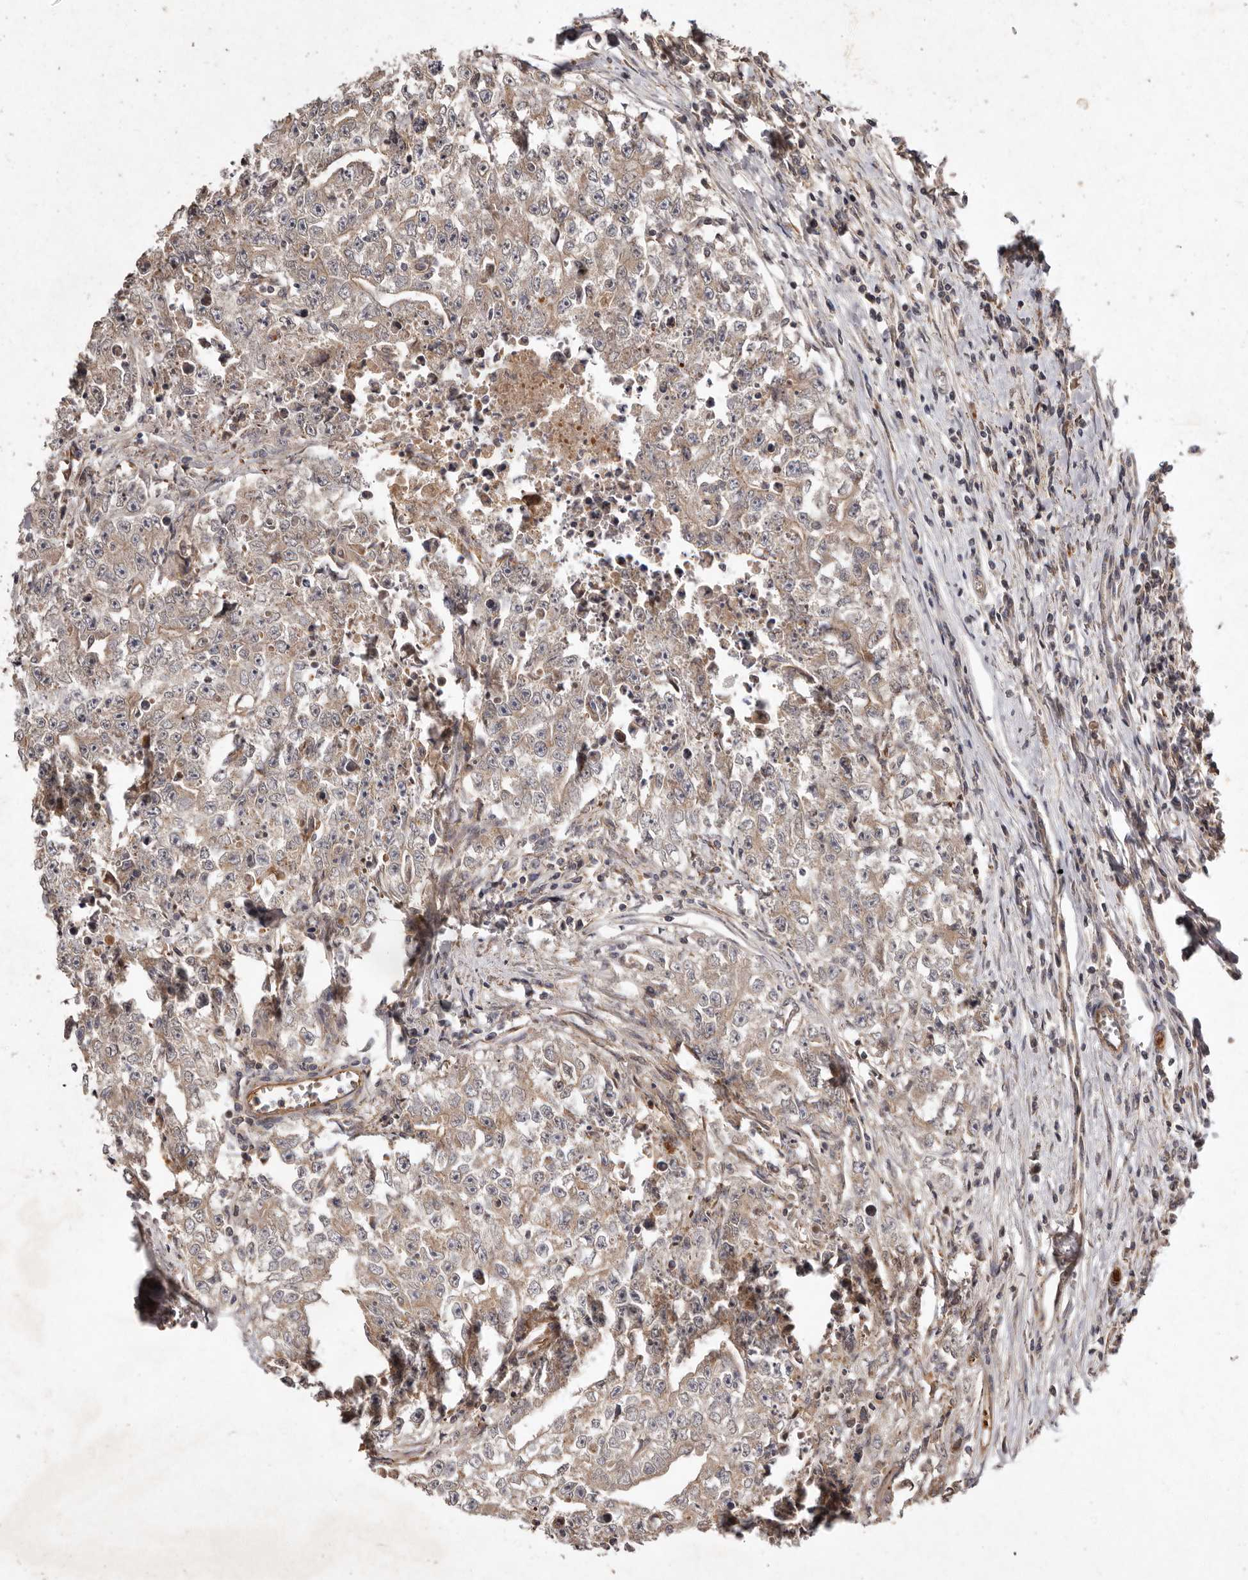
{"staining": {"intensity": "weak", "quantity": "<25%", "location": "cytoplasmic/membranous"}, "tissue": "testis cancer", "cell_type": "Tumor cells", "image_type": "cancer", "snomed": [{"axis": "morphology", "description": "Seminoma, NOS"}, {"axis": "morphology", "description": "Carcinoma, Embryonal, NOS"}, {"axis": "topography", "description": "Testis"}], "caption": "The micrograph displays no significant positivity in tumor cells of testis embryonal carcinoma.", "gene": "SEMA3A", "patient": {"sex": "male", "age": 43}}